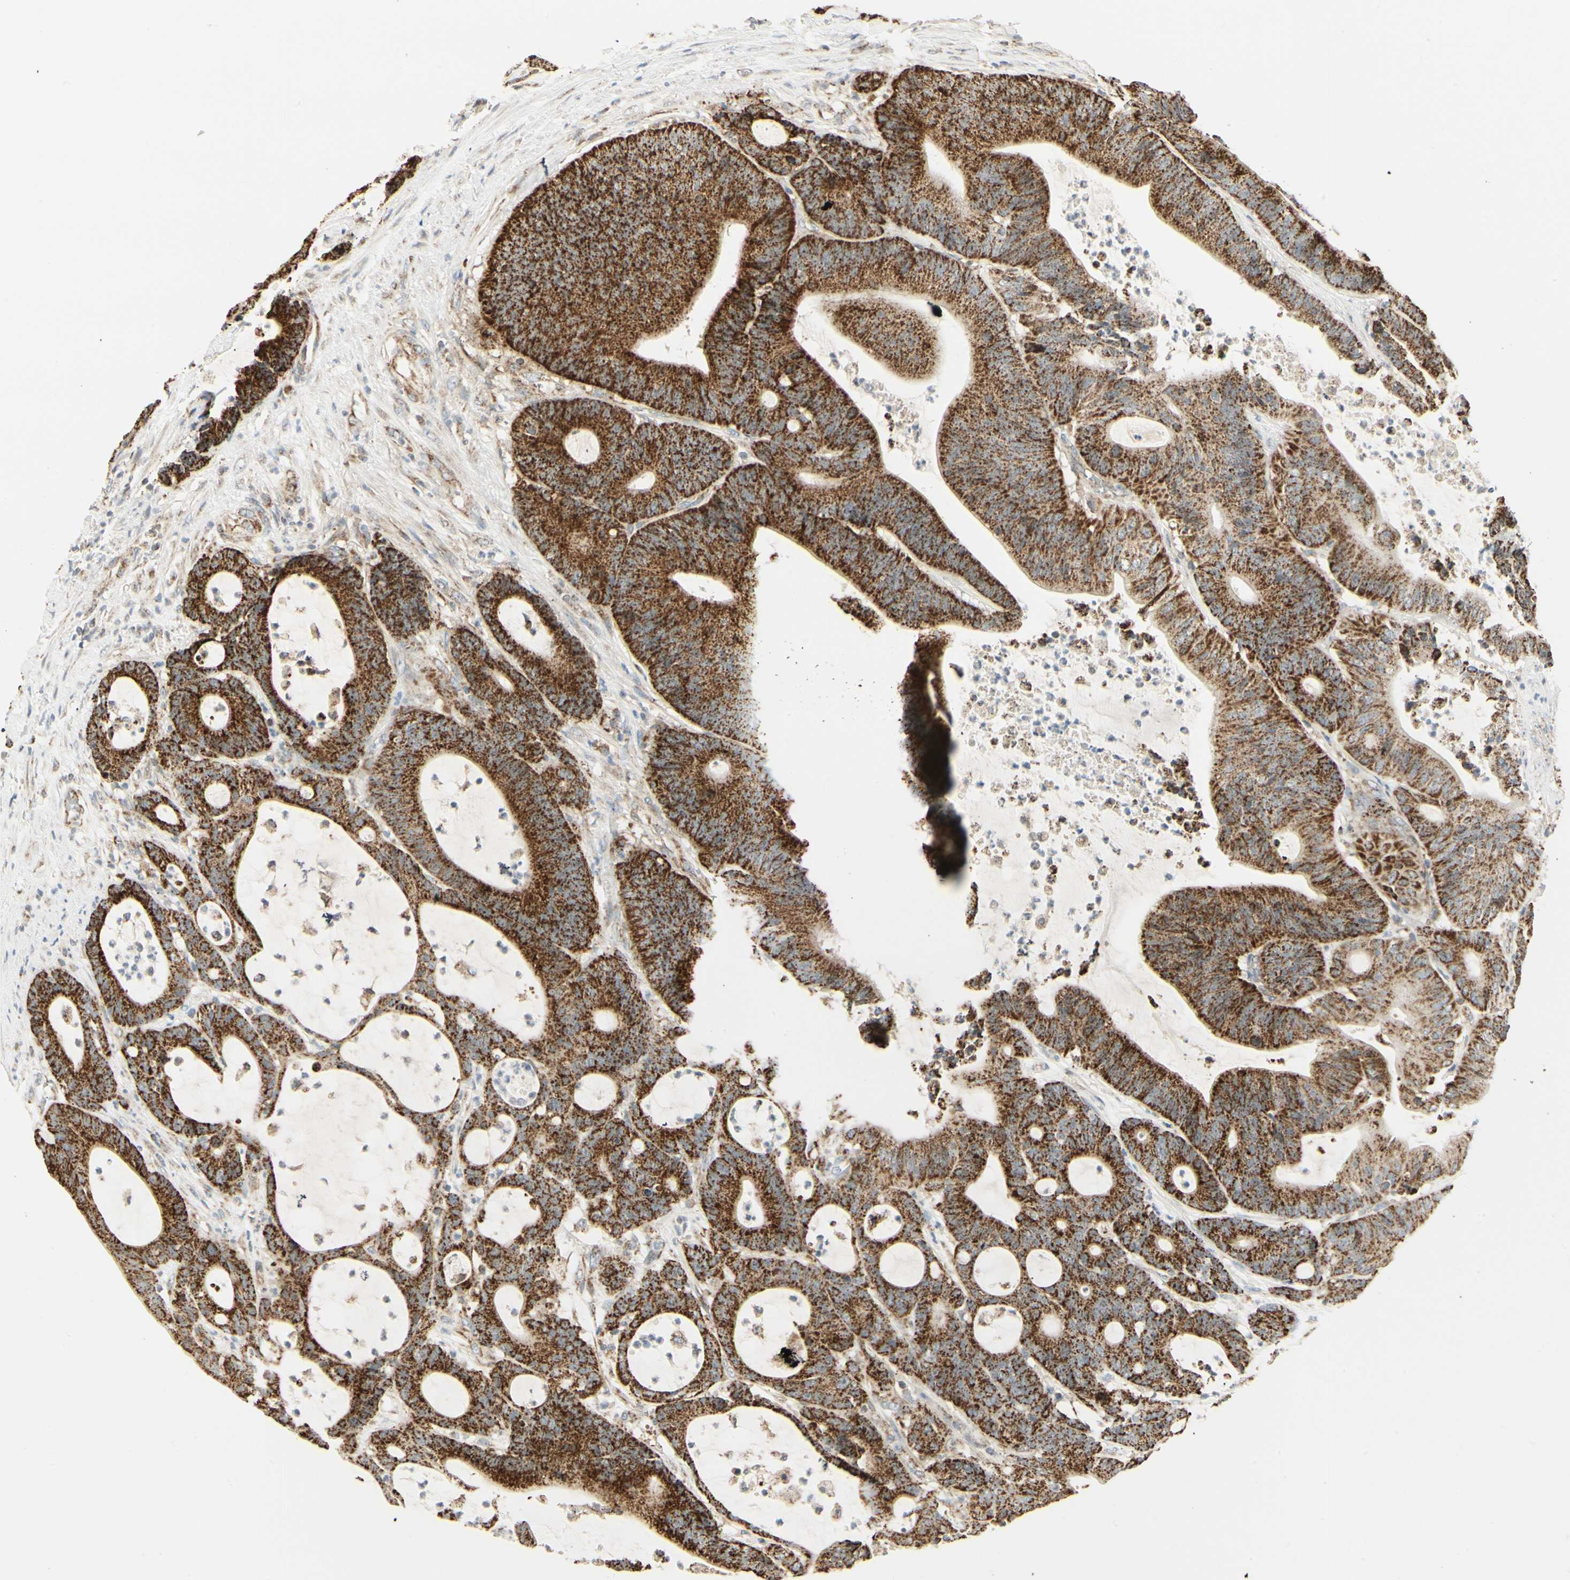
{"staining": {"intensity": "strong", "quantity": ">75%", "location": "cytoplasmic/membranous"}, "tissue": "colorectal cancer", "cell_type": "Tumor cells", "image_type": "cancer", "snomed": [{"axis": "morphology", "description": "Adenocarcinoma, NOS"}, {"axis": "topography", "description": "Colon"}], "caption": "IHC histopathology image of neoplastic tissue: colorectal cancer (adenocarcinoma) stained using immunohistochemistry (IHC) shows high levels of strong protein expression localized specifically in the cytoplasmic/membranous of tumor cells, appearing as a cytoplasmic/membranous brown color.", "gene": "ANKS6", "patient": {"sex": "female", "age": 84}}